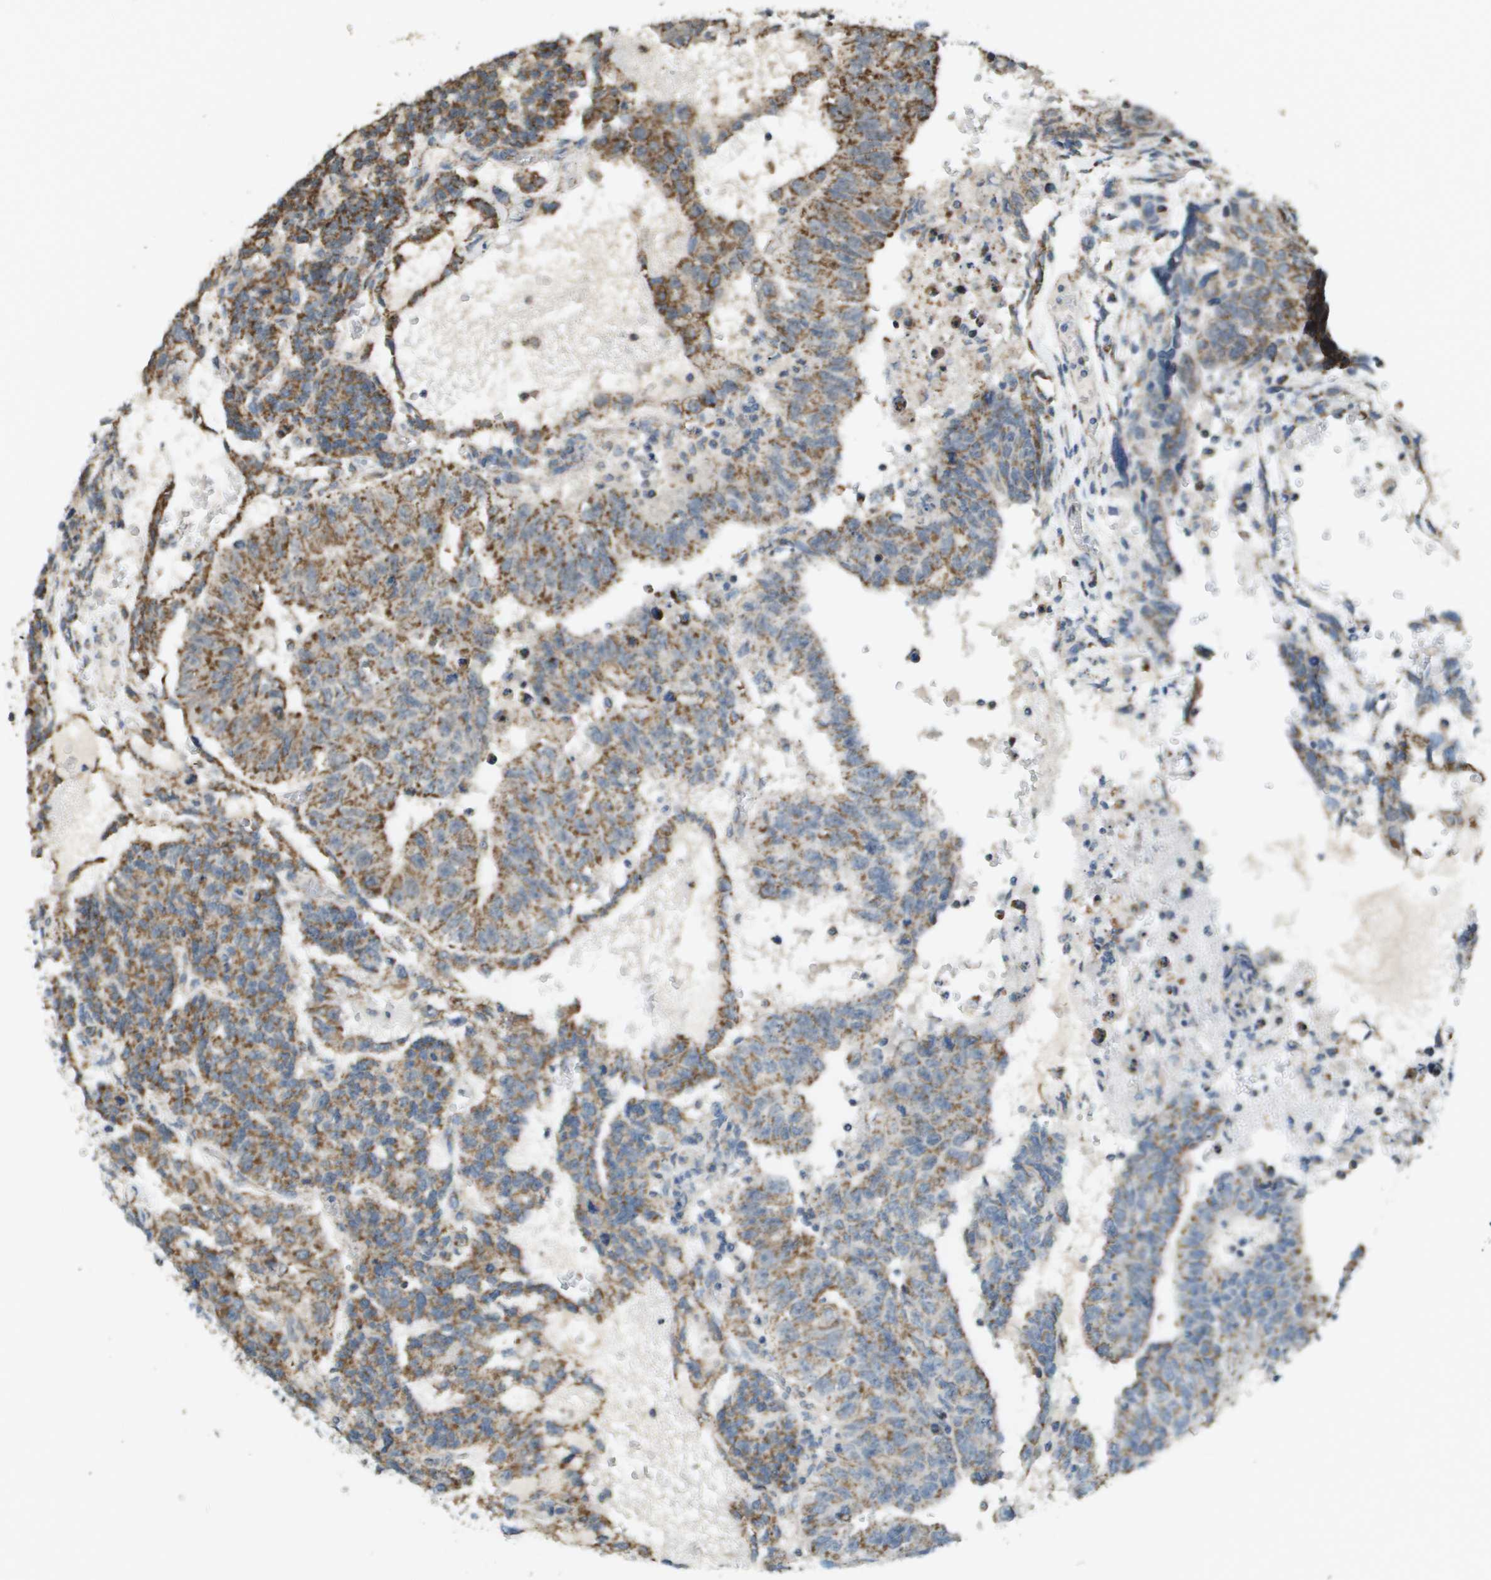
{"staining": {"intensity": "moderate", "quantity": ">75%", "location": "cytoplasmic/membranous"}, "tissue": "testis cancer", "cell_type": "Tumor cells", "image_type": "cancer", "snomed": [{"axis": "morphology", "description": "Seminoma, NOS"}, {"axis": "morphology", "description": "Carcinoma, Embryonal, NOS"}, {"axis": "topography", "description": "Testis"}], "caption": "Testis seminoma was stained to show a protein in brown. There is medium levels of moderate cytoplasmic/membranous staining in approximately >75% of tumor cells. (brown staining indicates protein expression, while blue staining denotes nuclei).", "gene": "FH", "patient": {"sex": "male", "age": 52}}